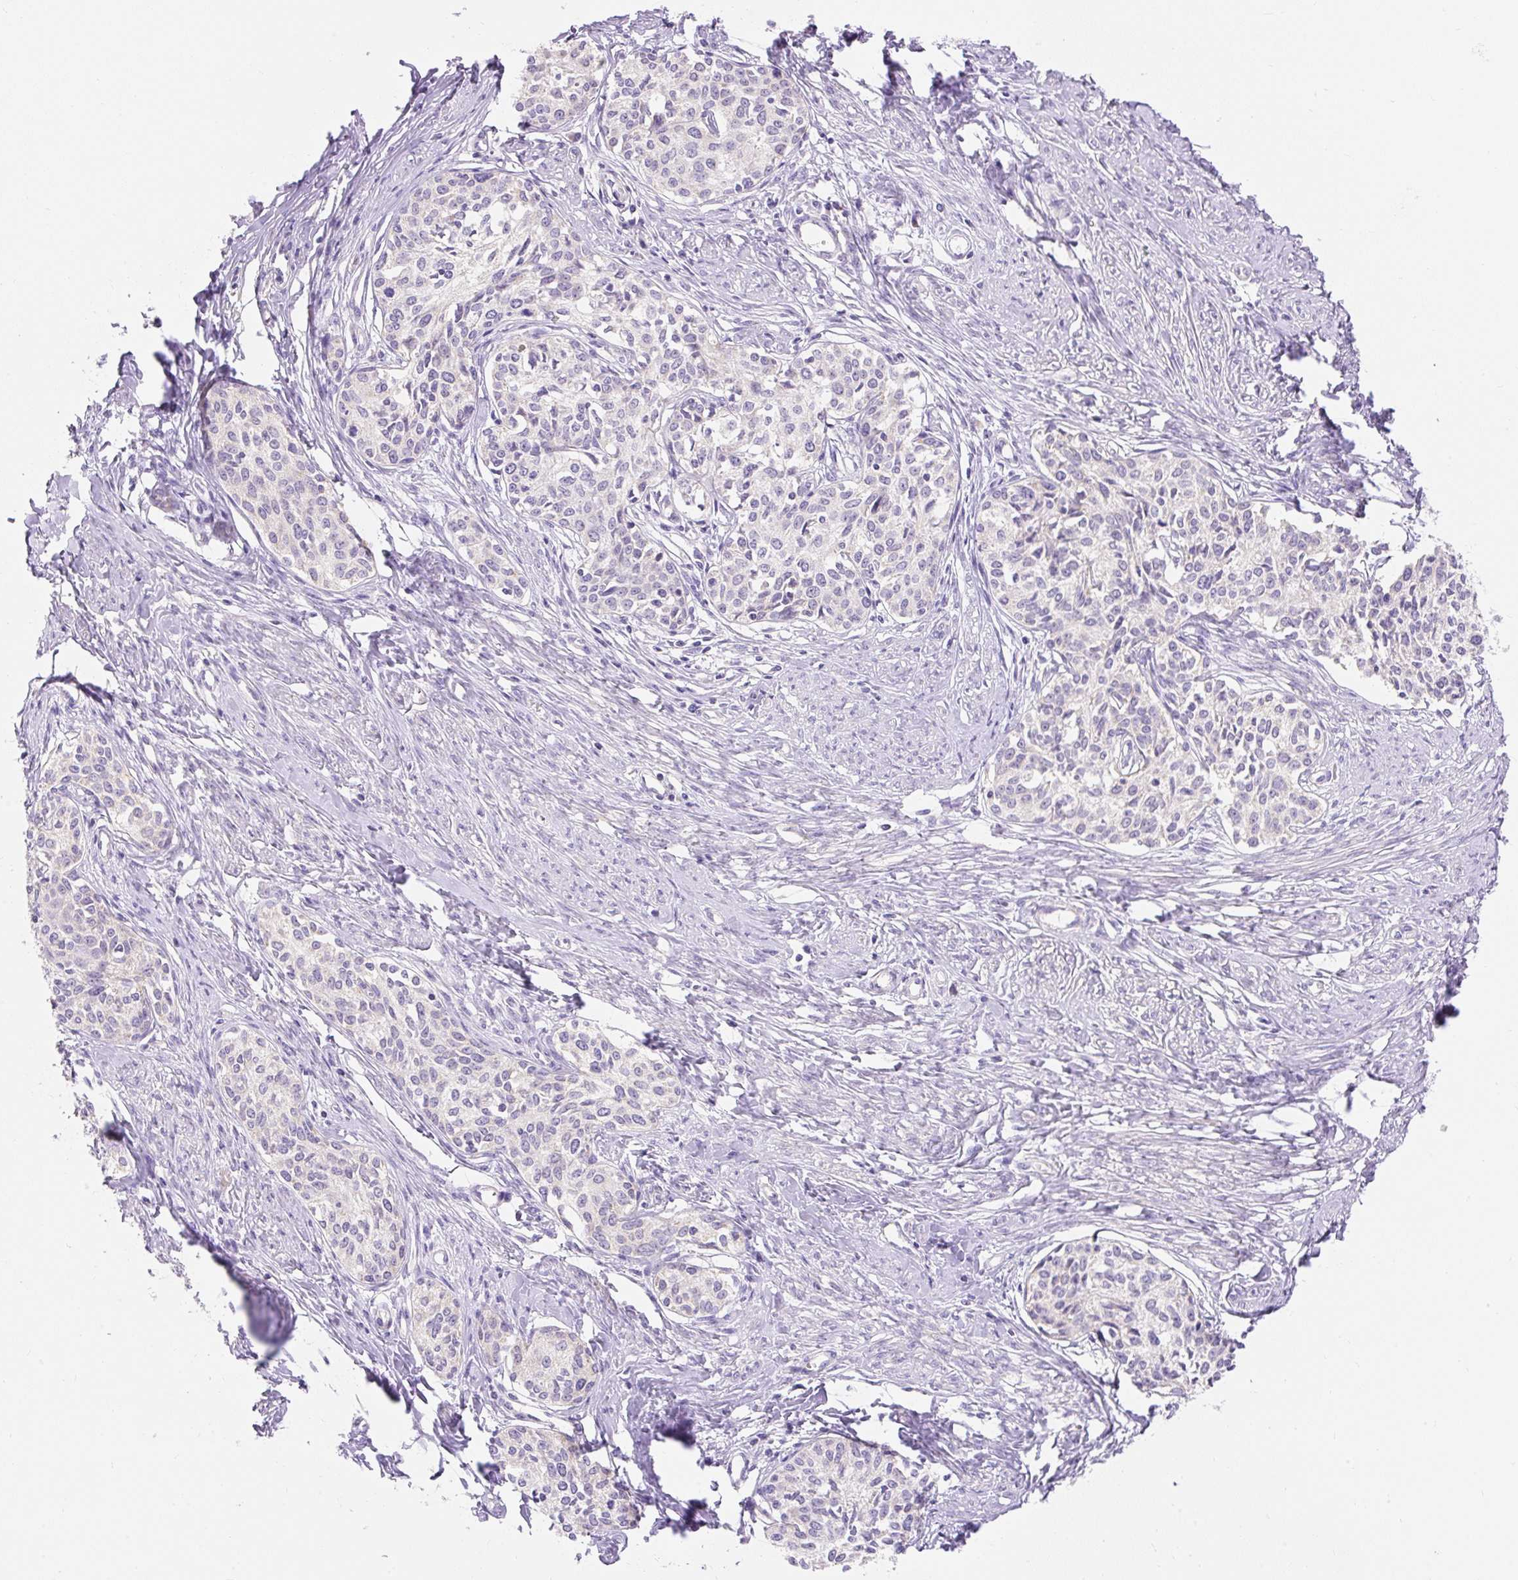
{"staining": {"intensity": "negative", "quantity": "none", "location": "none"}, "tissue": "cervical cancer", "cell_type": "Tumor cells", "image_type": "cancer", "snomed": [{"axis": "morphology", "description": "Squamous cell carcinoma, NOS"}, {"axis": "morphology", "description": "Adenocarcinoma, NOS"}, {"axis": "topography", "description": "Cervix"}], "caption": "Histopathology image shows no significant protein positivity in tumor cells of cervical cancer.", "gene": "PMAIP1", "patient": {"sex": "female", "age": 52}}